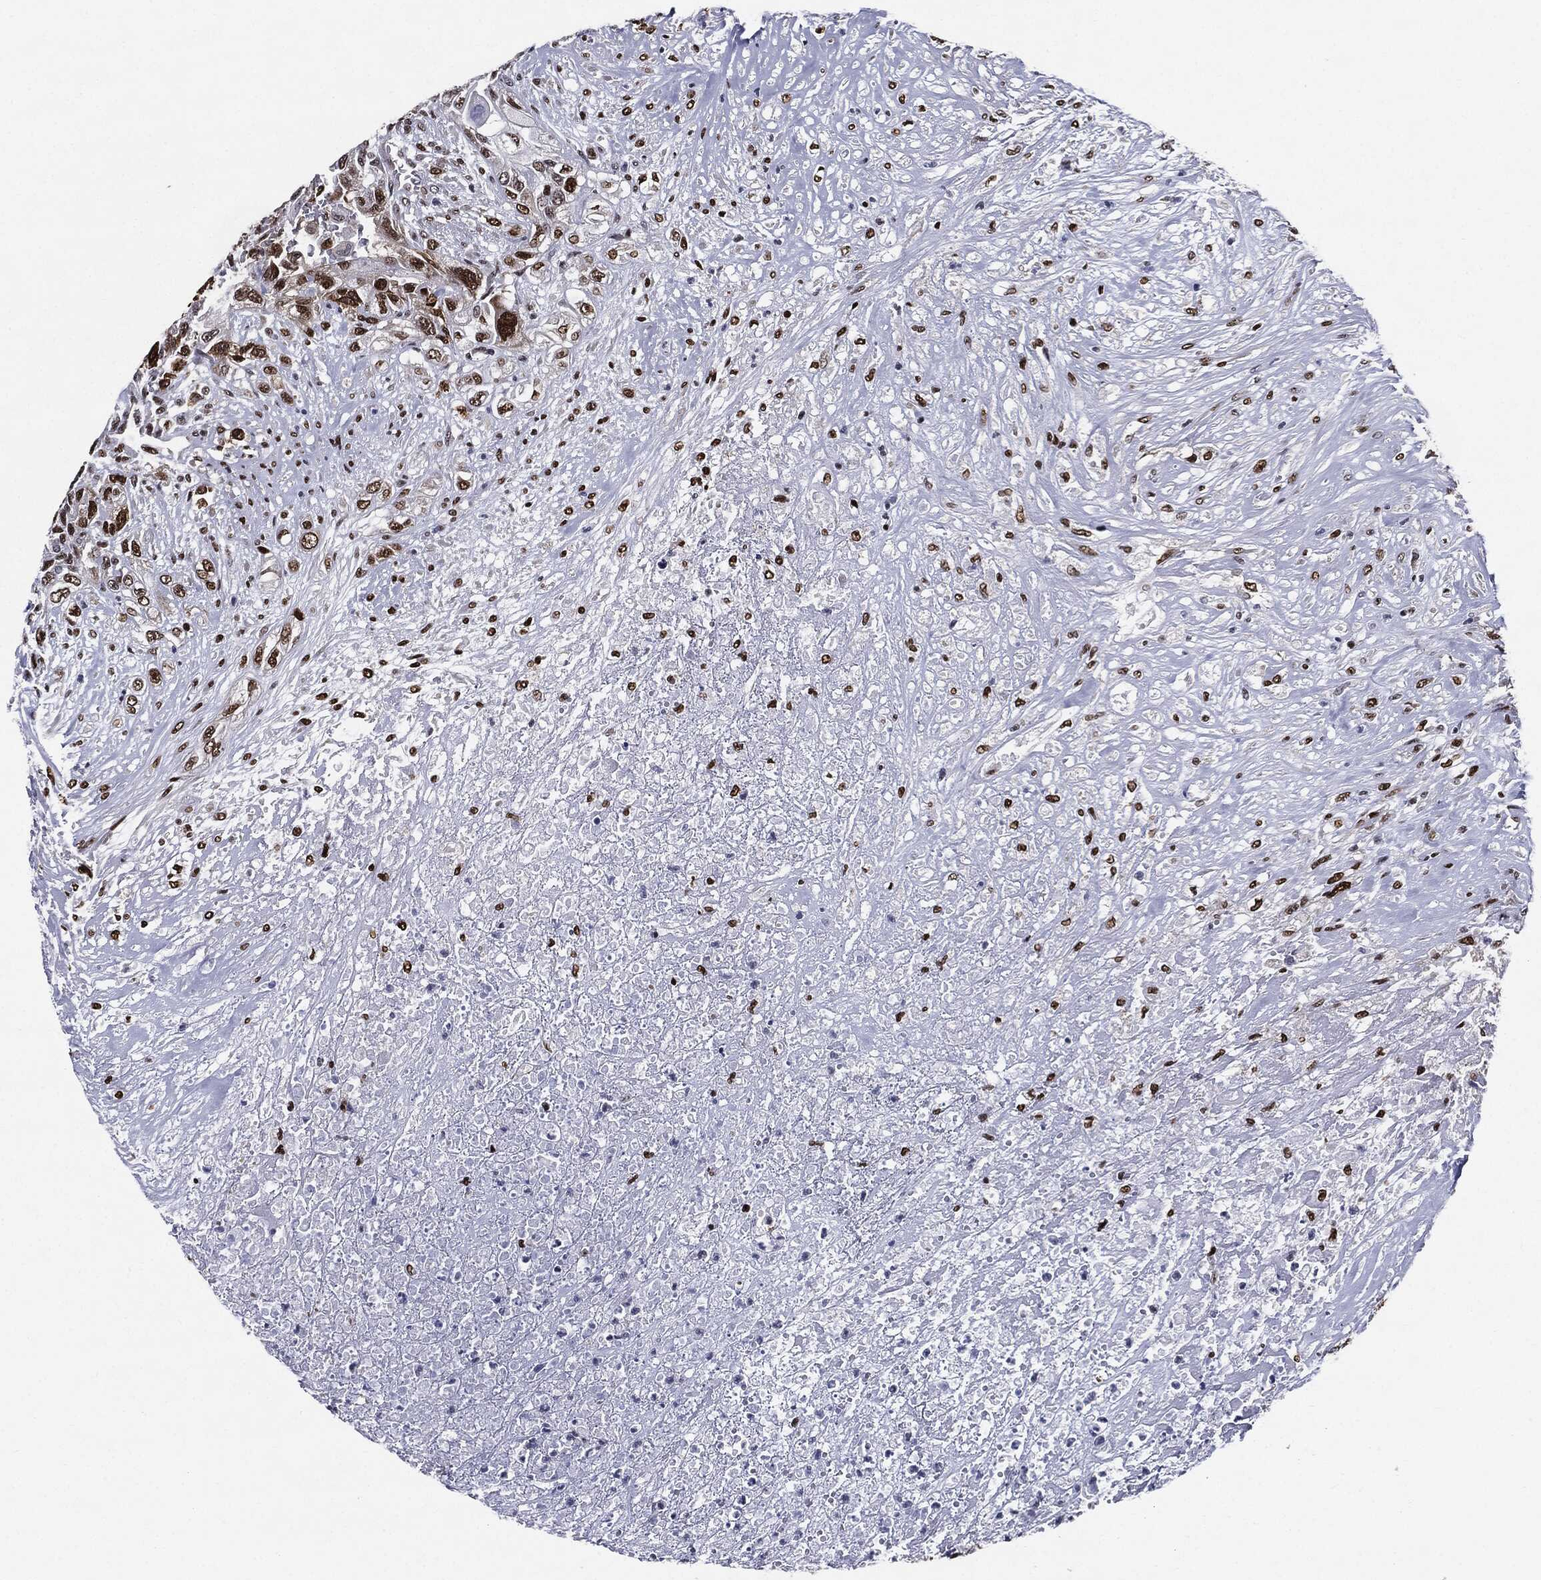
{"staining": {"intensity": "strong", "quantity": "25%-75%", "location": "nuclear"}, "tissue": "urothelial cancer", "cell_type": "Tumor cells", "image_type": "cancer", "snomed": [{"axis": "morphology", "description": "Urothelial carcinoma, High grade"}, {"axis": "topography", "description": "Urinary bladder"}], "caption": "IHC (DAB) staining of urothelial carcinoma (high-grade) reveals strong nuclear protein positivity in approximately 25%-75% of tumor cells.", "gene": "JUN", "patient": {"sex": "female", "age": 56}}